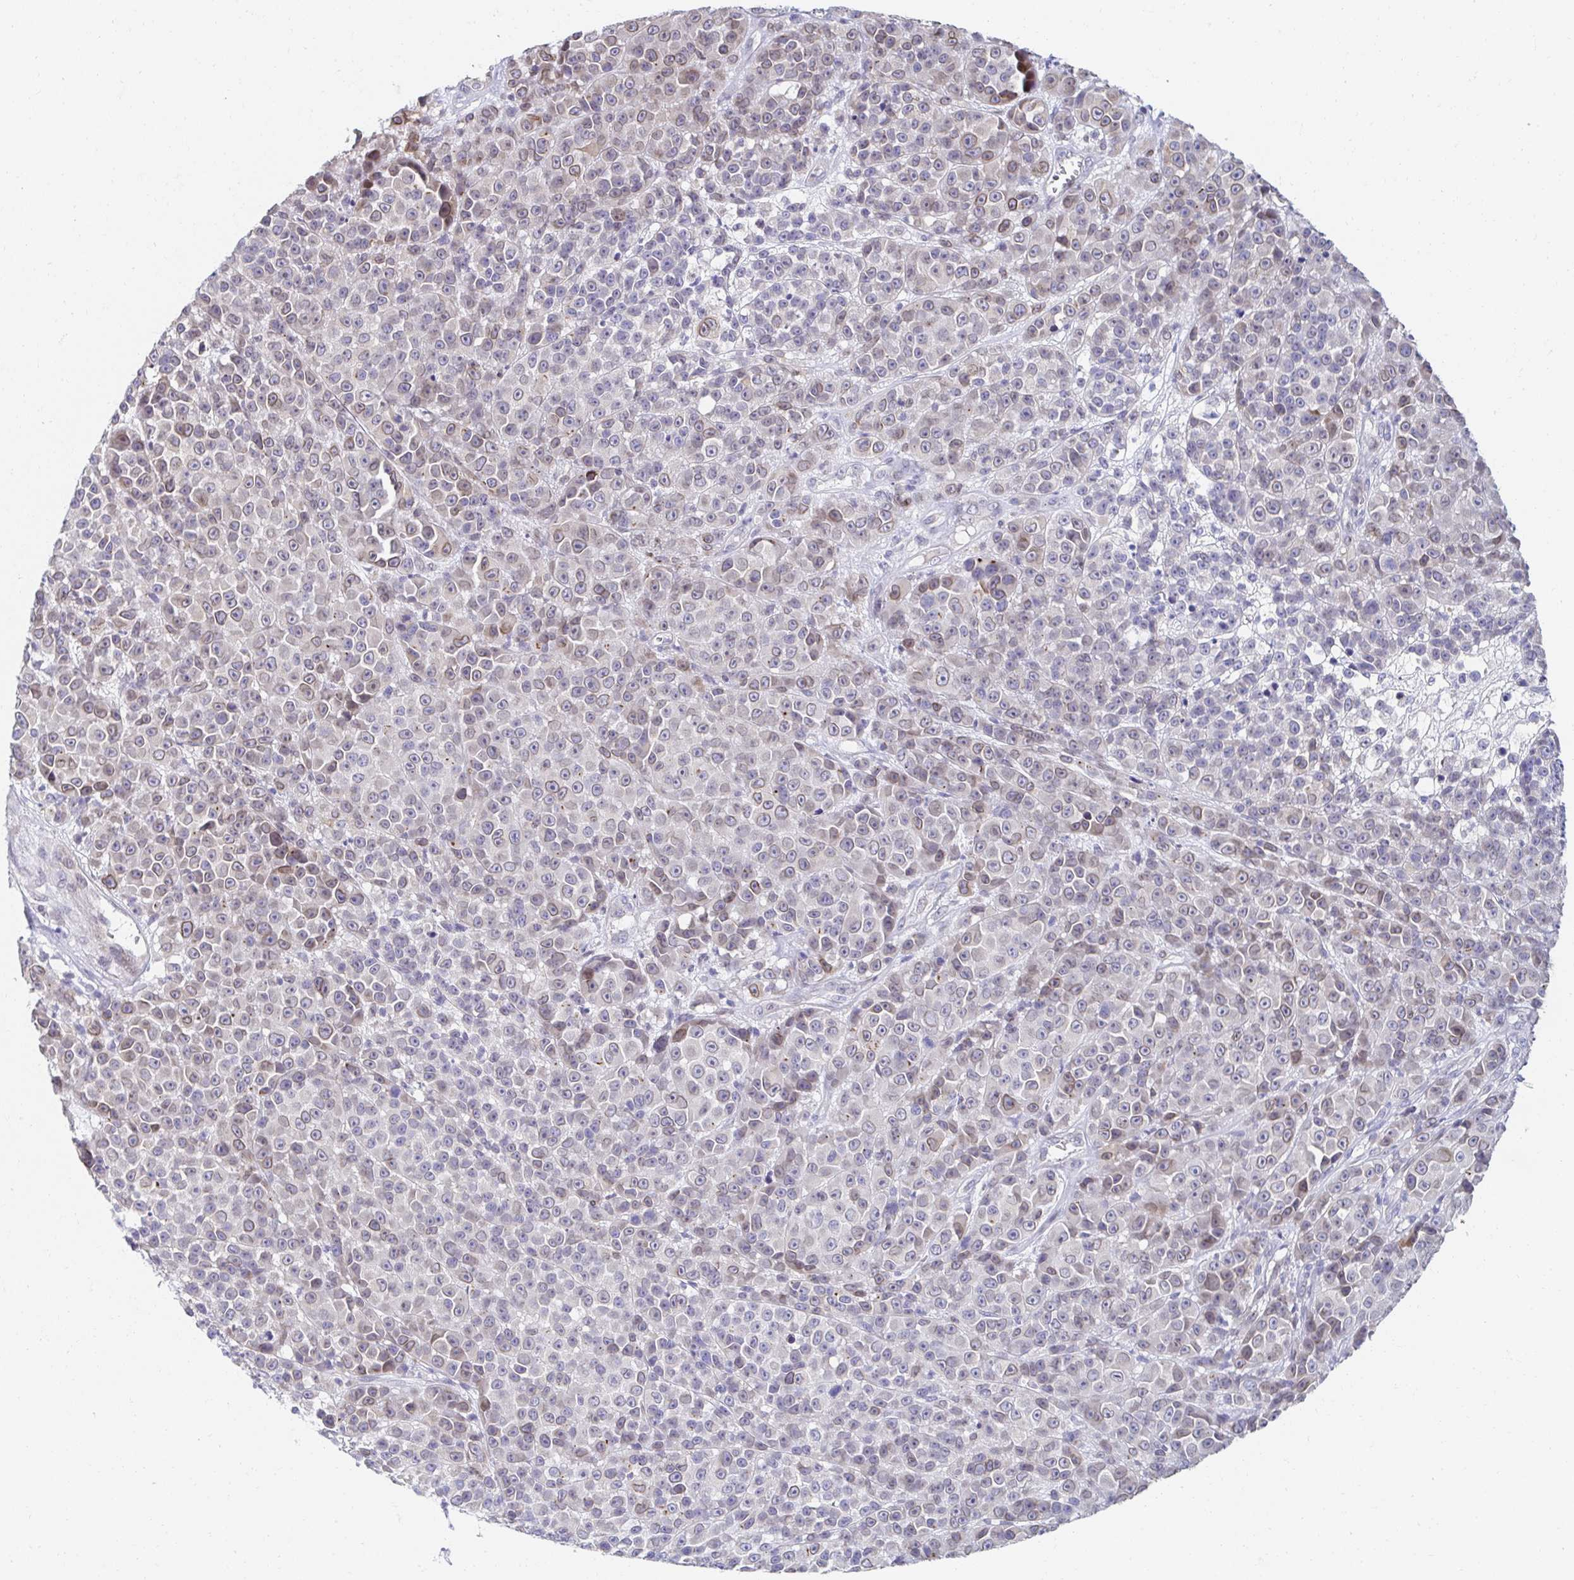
{"staining": {"intensity": "weak", "quantity": "25%-75%", "location": "cytoplasmic/membranous"}, "tissue": "melanoma", "cell_type": "Tumor cells", "image_type": "cancer", "snomed": [{"axis": "morphology", "description": "Malignant melanoma, NOS"}, {"axis": "topography", "description": "Skin"}, {"axis": "topography", "description": "Skin of back"}], "caption": "Human malignant melanoma stained for a protein (brown) reveals weak cytoplasmic/membranous positive expression in approximately 25%-75% of tumor cells.", "gene": "AKAP14", "patient": {"sex": "male", "age": 91}}